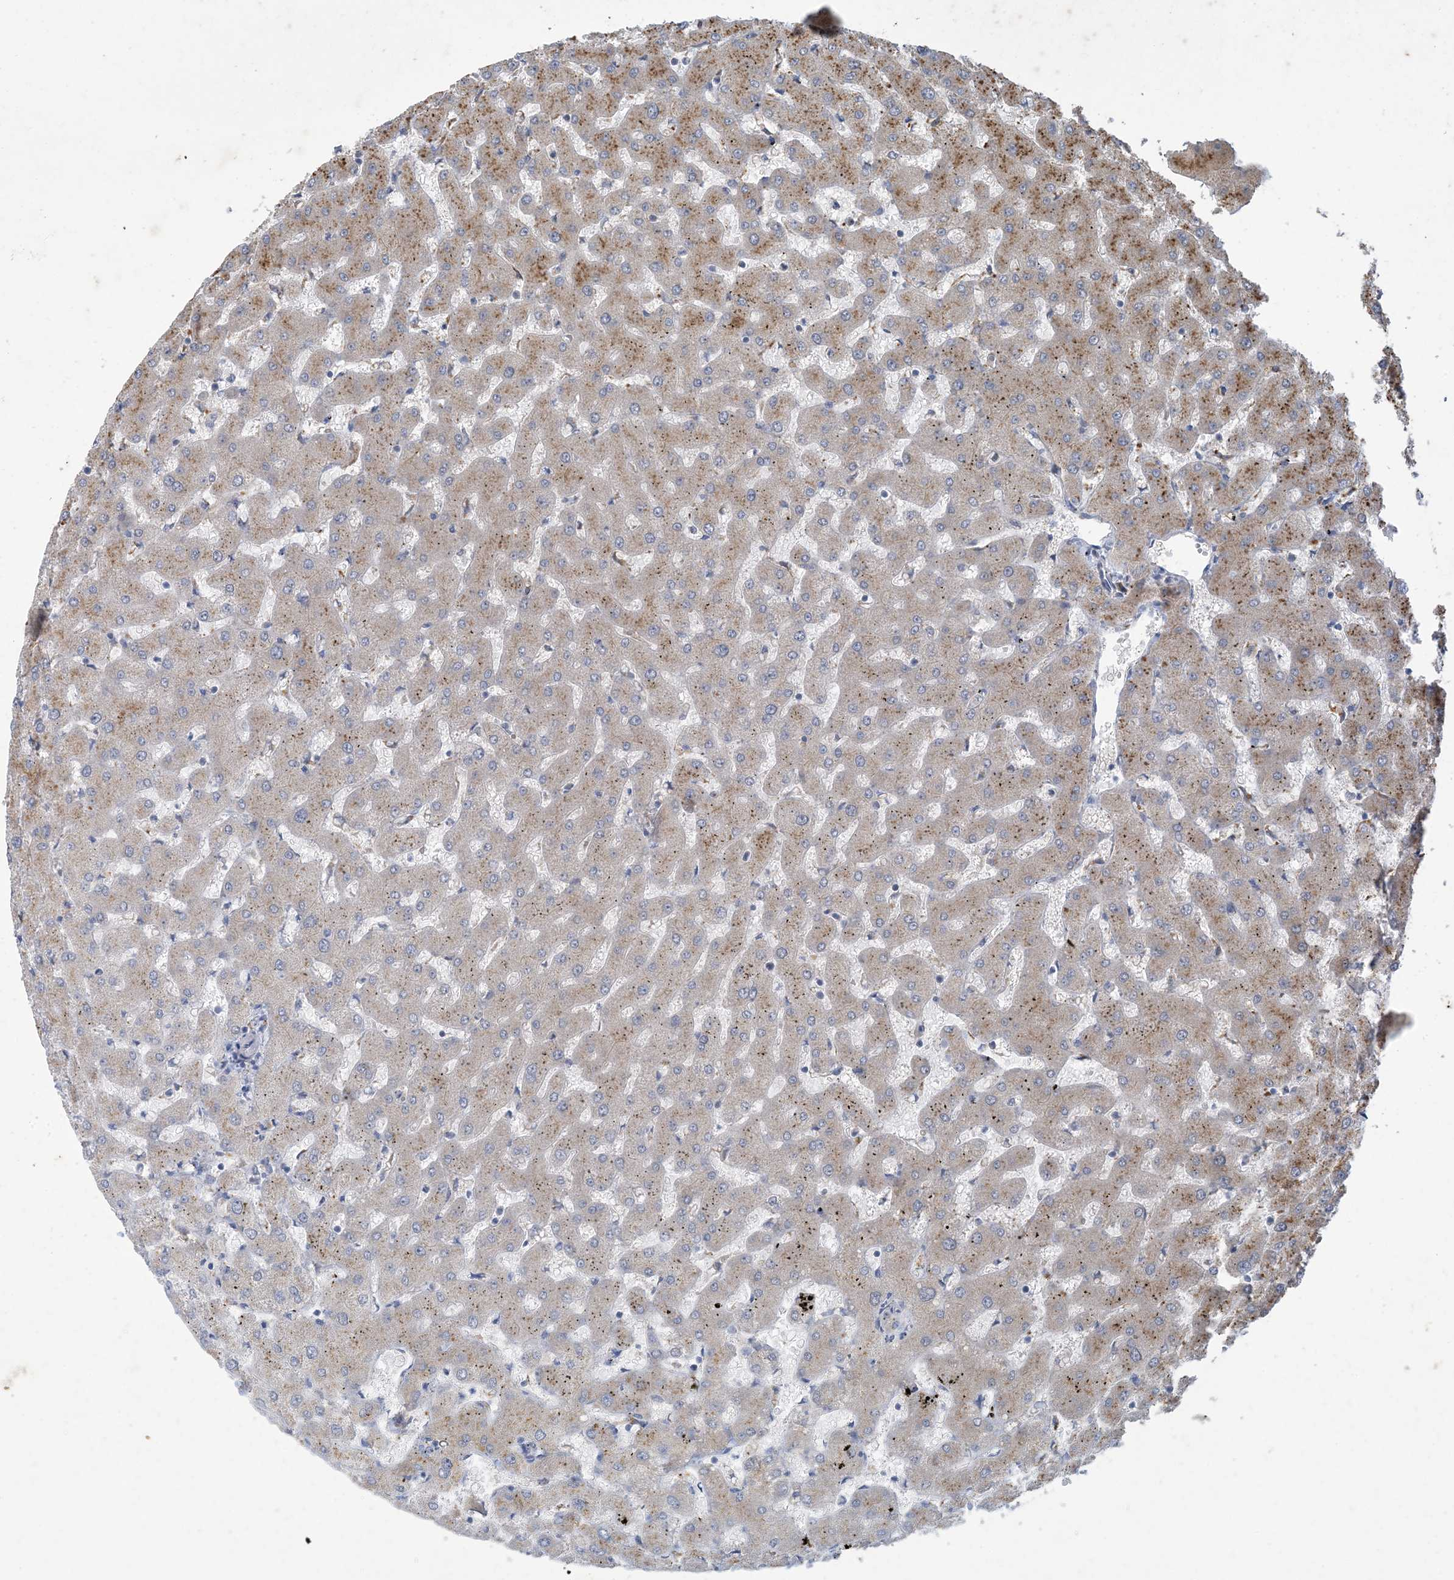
{"staining": {"intensity": "negative", "quantity": "none", "location": "none"}, "tissue": "liver", "cell_type": "Cholangiocytes", "image_type": "normal", "snomed": [{"axis": "morphology", "description": "Normal tissue, NOS"}, {"axis": "topography", "description": "Liver"}], "caption": "Immunohistochemical staining of benign liver demonstrates no significant staining in cholangiocytes.", "gene": "MRPS18A", "patient": {"sex": "female", "age": 63}}